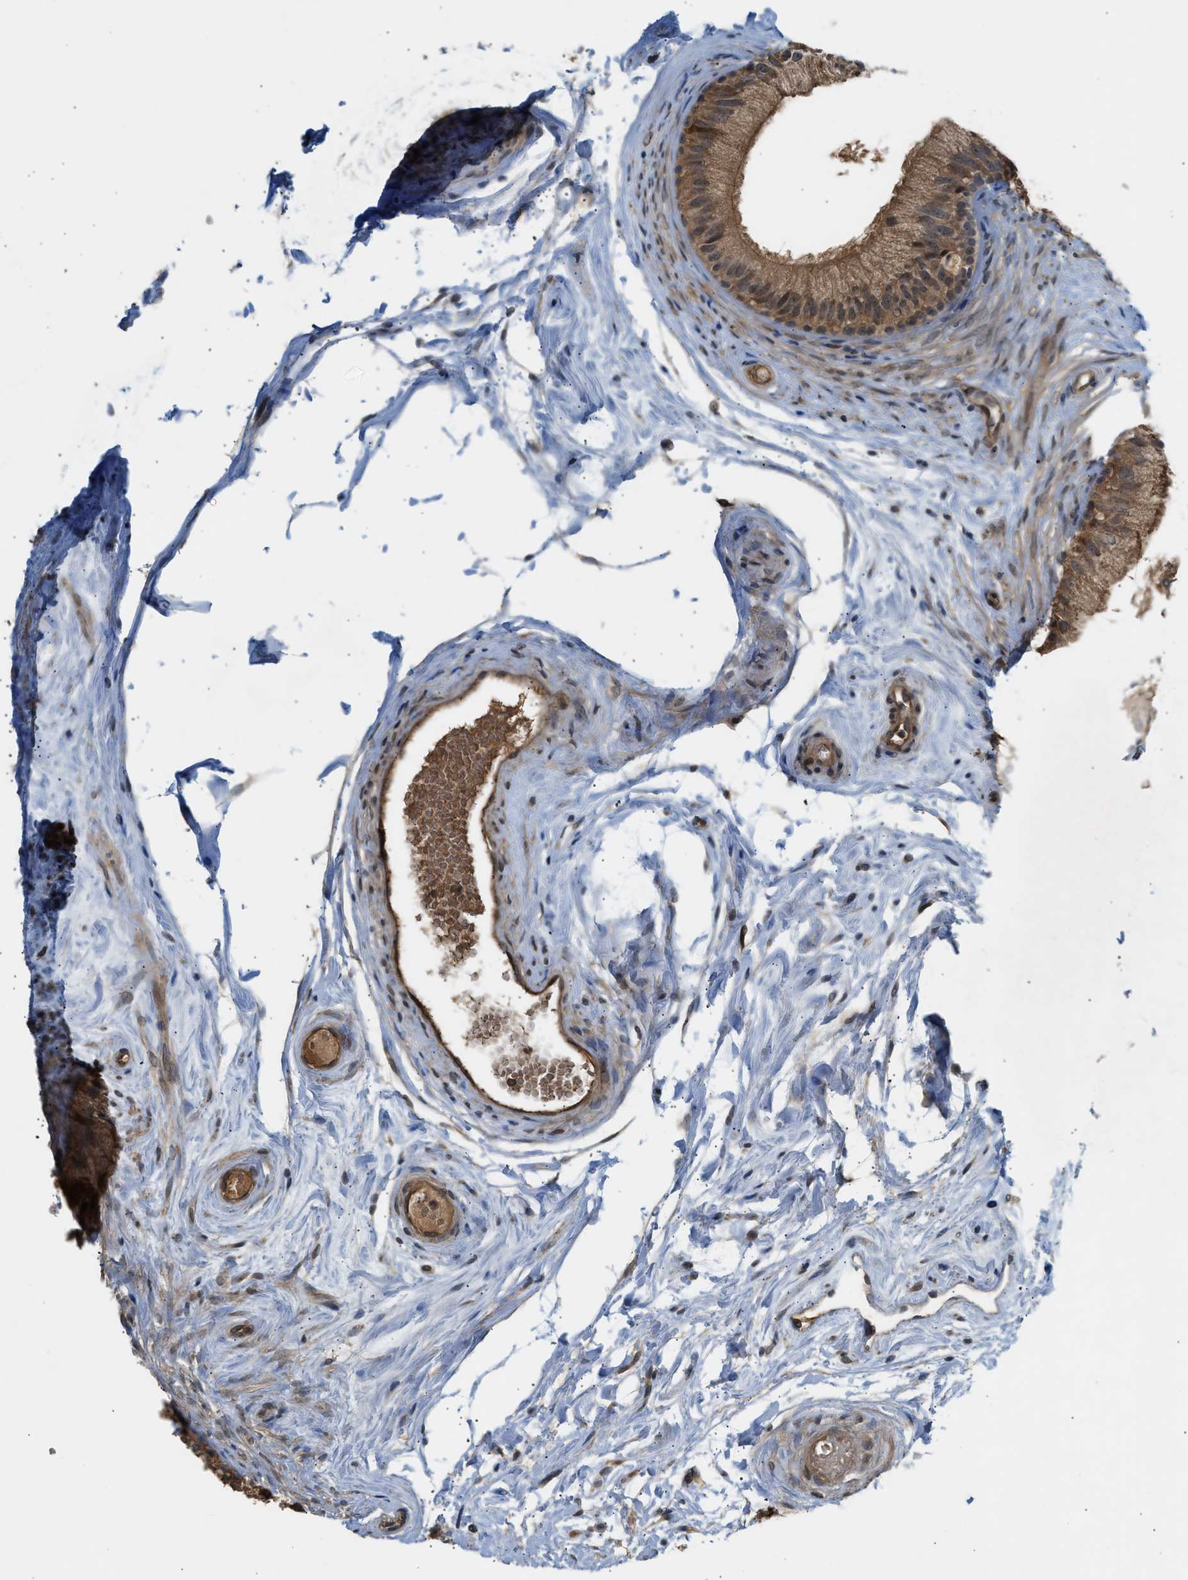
{"staining": {"intensity": "moderate", "quantity": ">75%", "location": "cytoplasmic/membranous"}, "tissue": "epididymis", "cell_type": "Glandular cells", "image_type": "normal", "snomed": [{"axis": "morphology", "description": "Normal tissue, NOS"}, {"axis": "topography", "description": "Epididymis"}], "caption": "This histopathology image reveals IHC staining of normal epididymis, with medium moderate cytoplasmic/membranous expression in about >75% of glandular cells.", "gene": "ADCY8", "patient": {"sex": "male", "age": 56}}